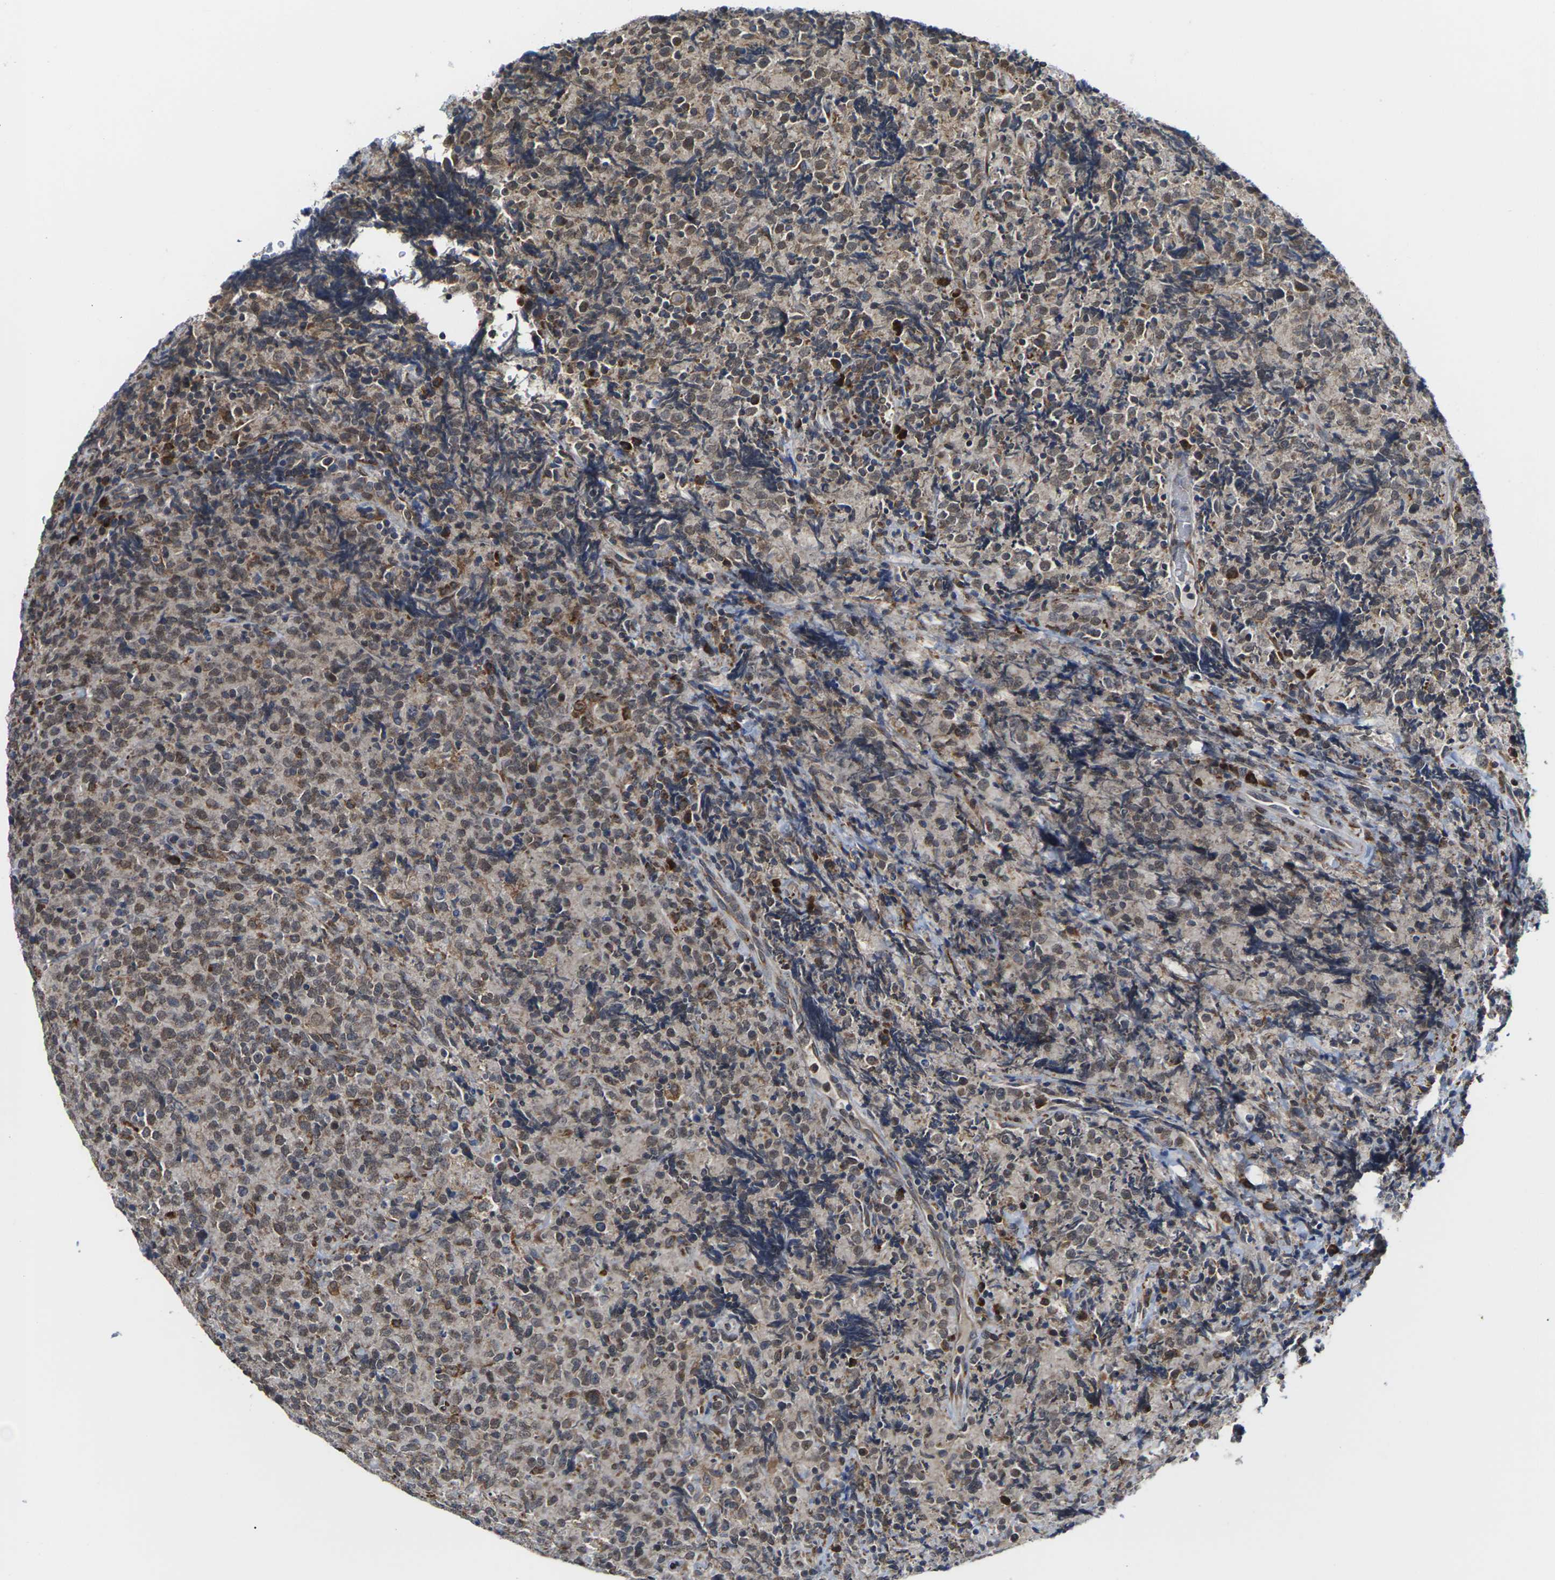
{"staining": {"intensity": "weak", "quantity": ">75%", "location": "nuclear"}, "tissue": "lymphoma", "cell_type": "Tumor cells", "image_type": "cancer", "snomed": [{"axis": "morphology", "description": "Malignant lymphoma, non-Hodgkin's type, High grade"}, {"axis": "topography", "description": "Tonsil"}], "caption": "There is low levels of weak nuclear staining in tumor cells of malignant lymphoma, non-Hodgkin's type (high-grade), as demonstrated by immunohistochemical staining (brown color).", "gene": "PDZK1IP1", "patient": {"sex": "female", "age": 36}}